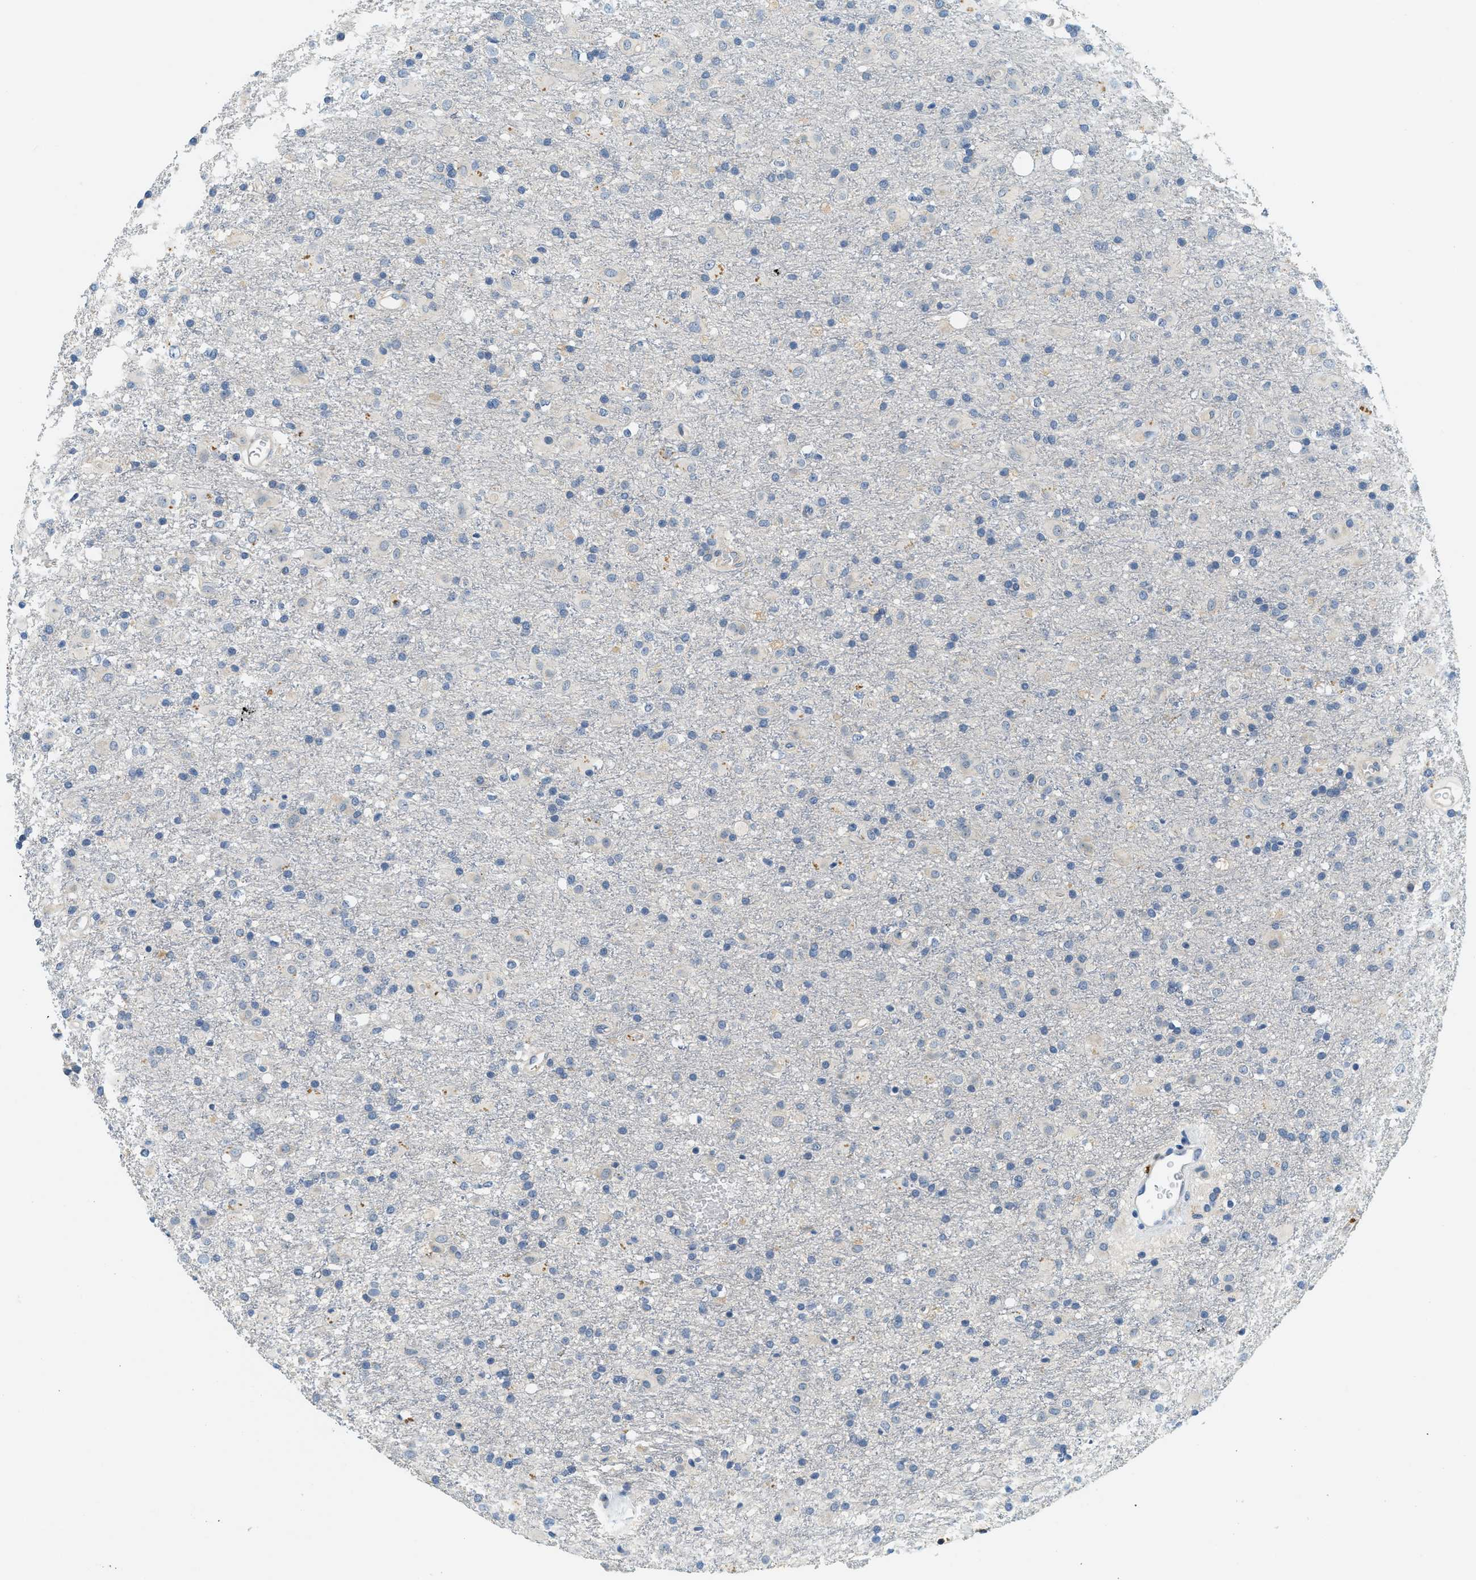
{"staining": {"intensity": "negative", "quantity": "none", "location": "none"}, "tissue": "glioma", "cell_type": "Tumor cells", "image_type": "cancer", "snomed": [{"axis": "morphology", "description": "Glioma, malignant, Low grade"}, {"axis": "topography", "description": "Brain"}], "caption": "Immunohistochemistry micrograph of neoplastic tissue: human glioma stained with DAB demonstrates no significant protein staining in tumor cells.", "gene": "RASGRP2", "patient": {"sex": "male", "age": 65}}